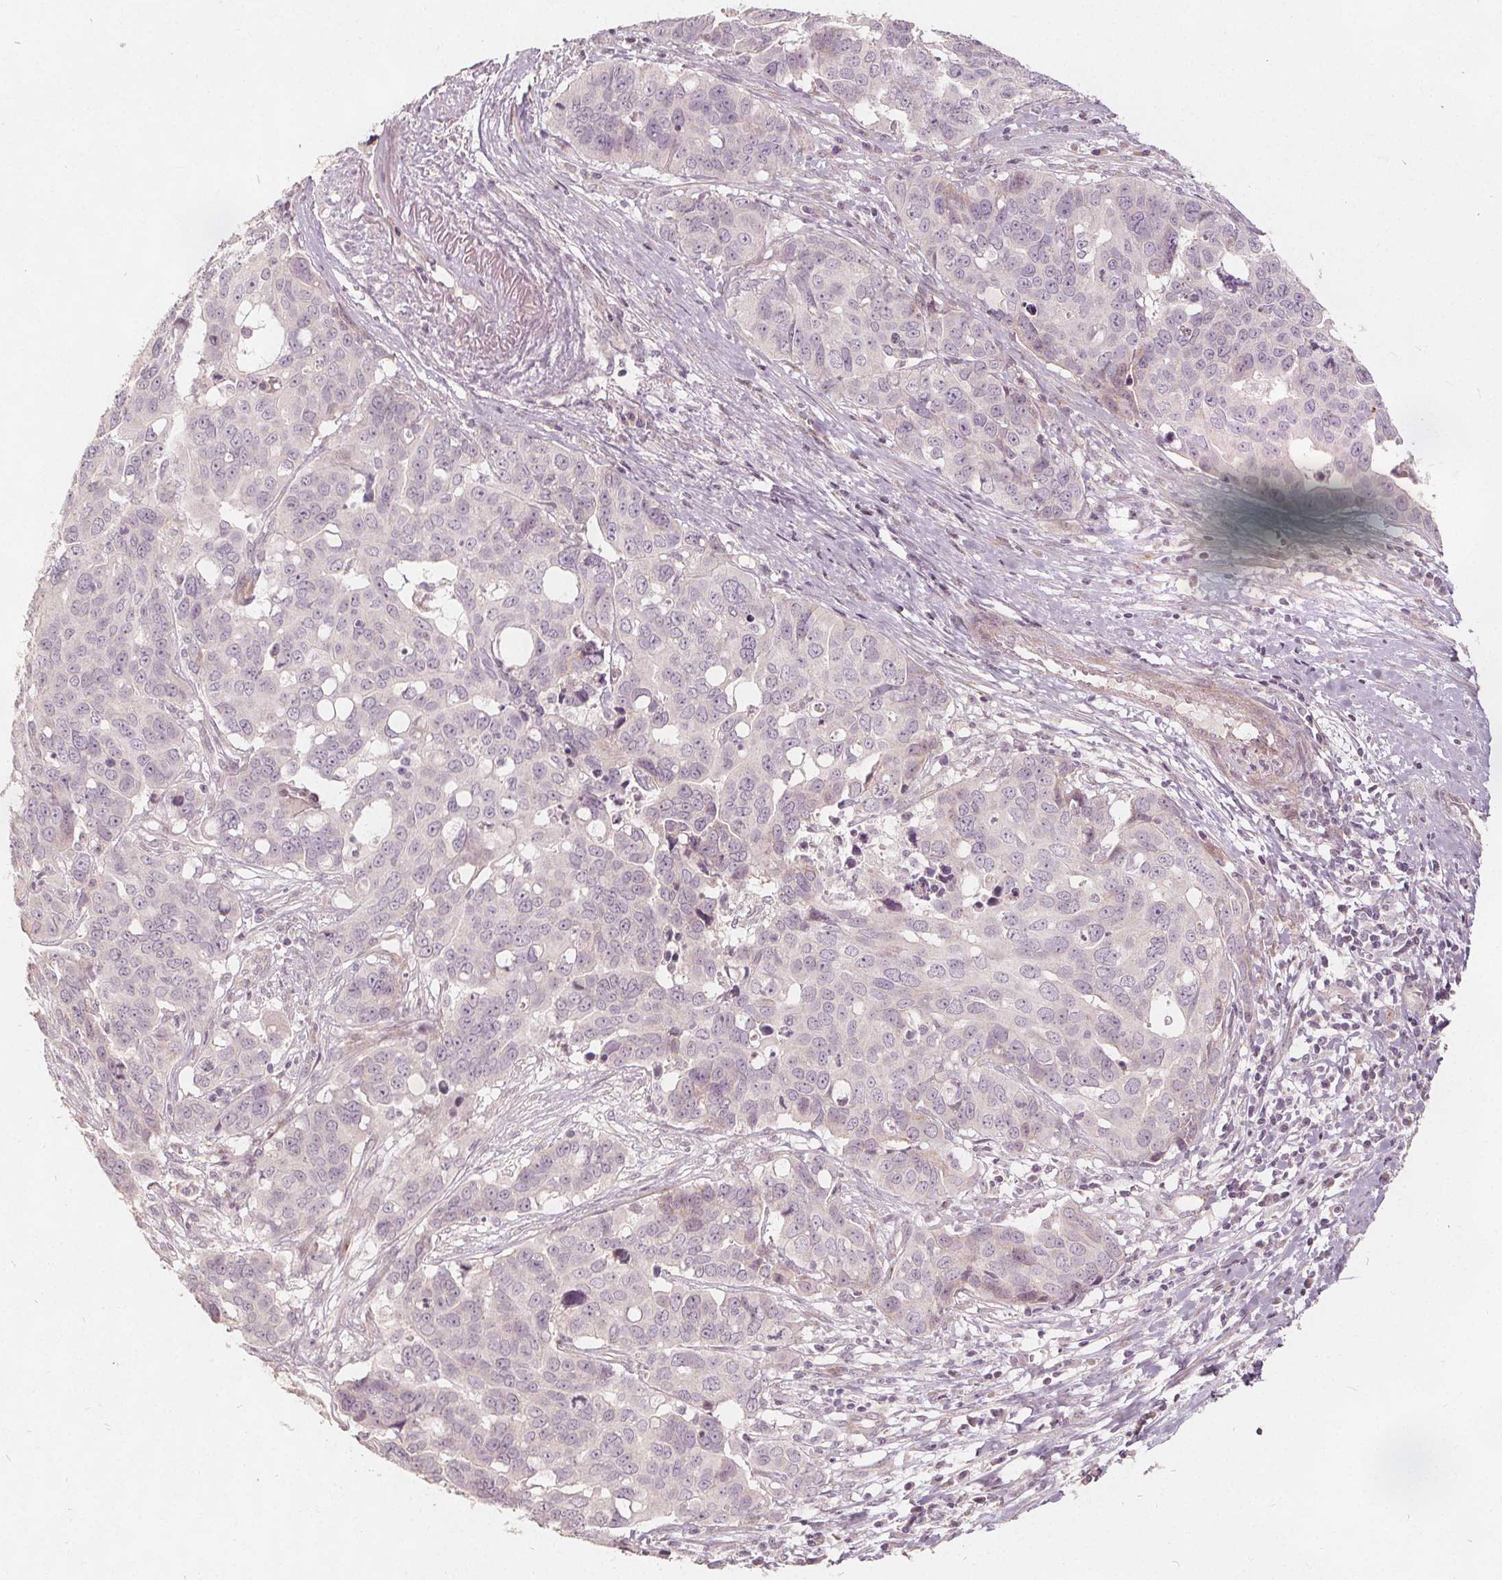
{"staining": {"intensity": "negative", "quantity": "none", "location": "none"}, "tissue": "ovarian cancer", "cell_type": "Tumor cells", "image_type": "cancer", "snomed": [{"axis": "morphology", "description": "Carcinoma, endometroid"}, {"axis": "topography", "description": "Ovary"}], "caption": "Ovarian cancer (endometroid carcinoma) was stained to show a protein in brown. There is no significant expression in tumor cells.", "gene": "PTPRT", "patient": {"sex": "female", "age": 78}}